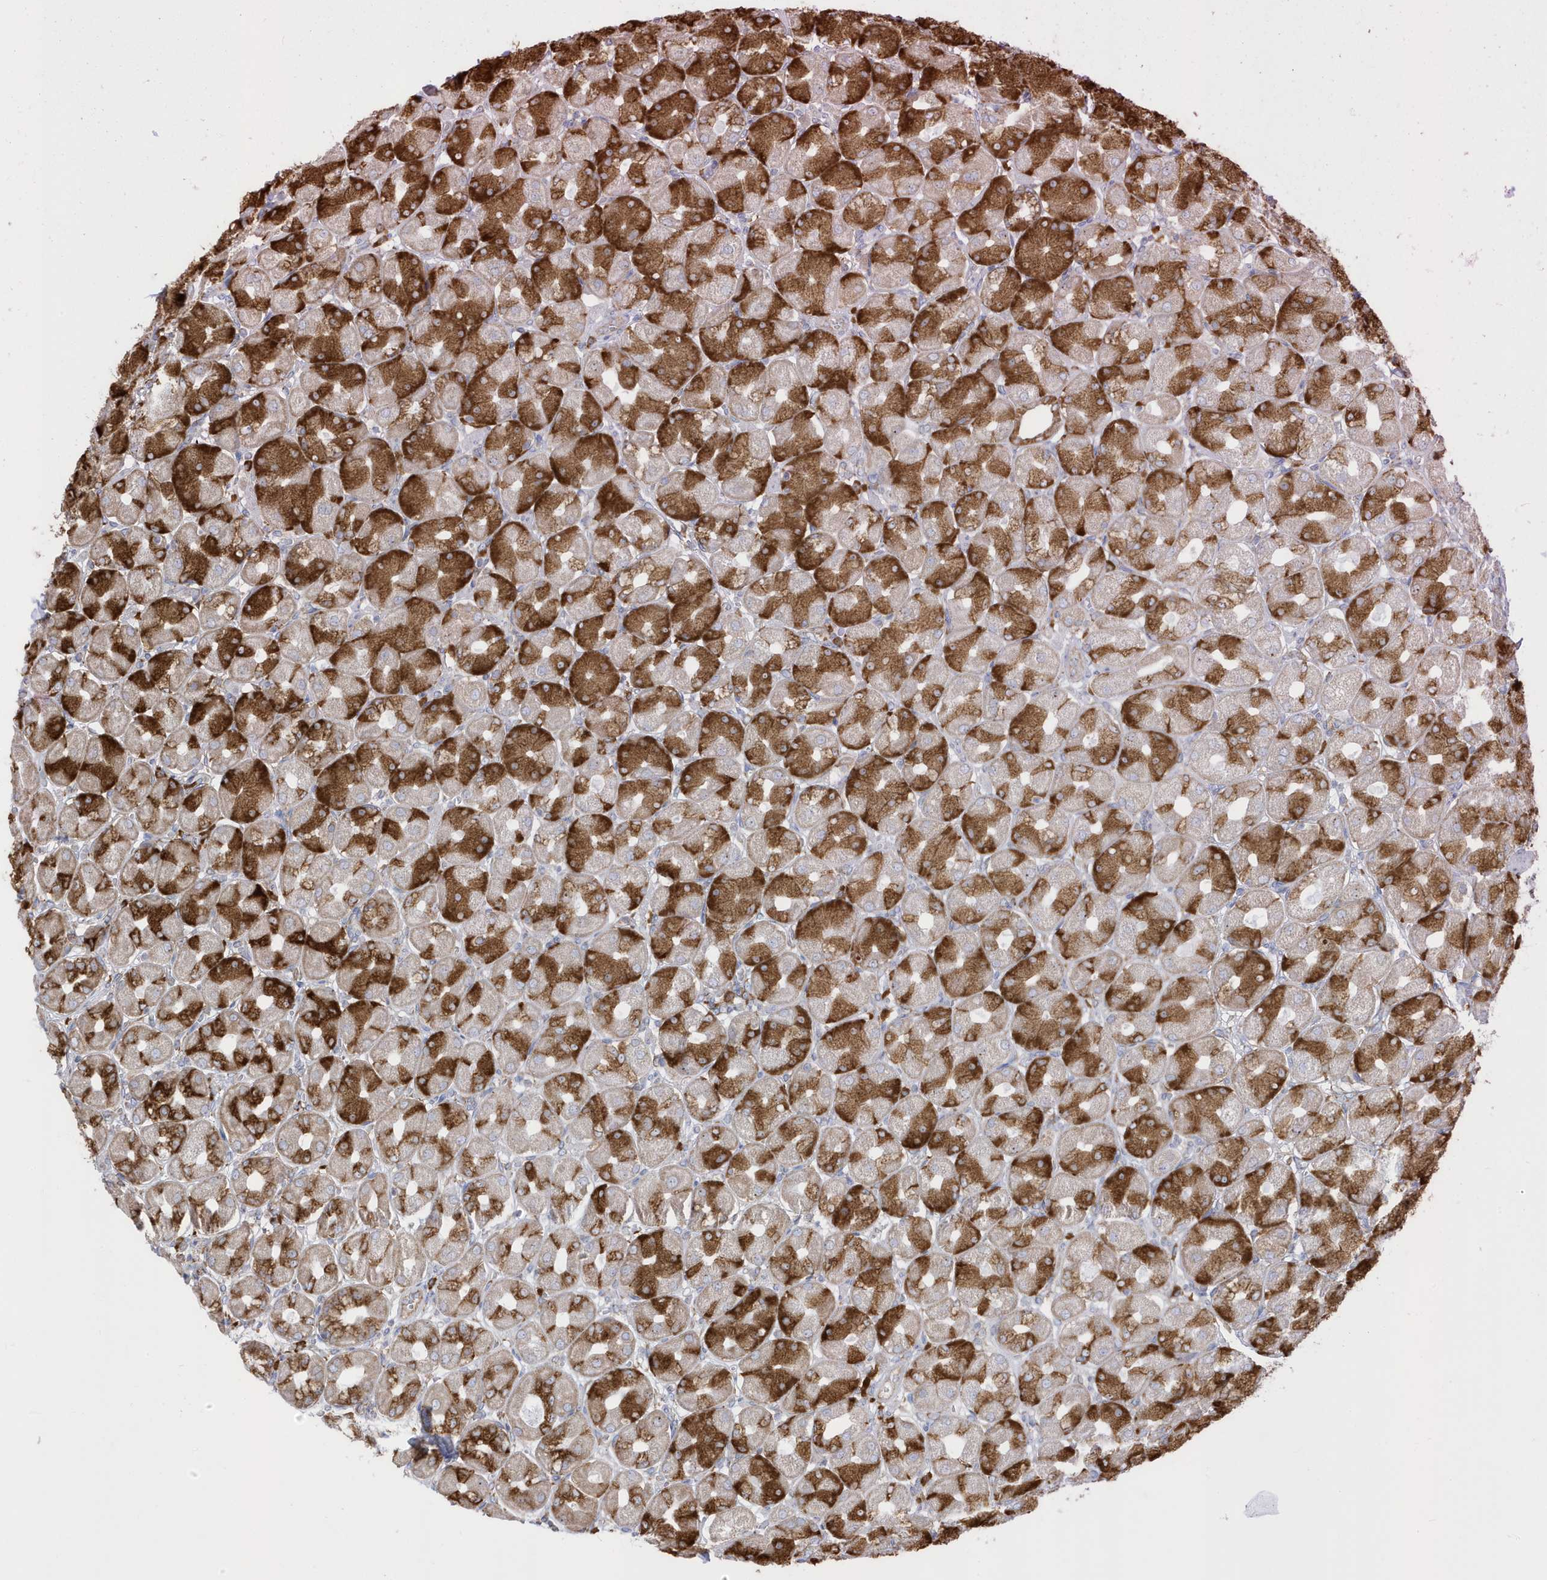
{"staining": {"intensity": "strong", "quantity": "25%-75%", "location": "cytoplasmic/membranous"}, "tissue": "stomach", "cell_type": "Glandular cells", "image_type": "normal", "snomed": [{"axis": "morphology", "description": "Normal tissue, NOS"}, {"axis": "topography", "description": "Stomach, upper"}], "caption": "There is high levels of strong cytoplasmic/membranous staining in glandular cells of unremarkable stomach, as demonstrated by immunohistochemical staining (brown color).", "gene": "PDIA6", "patient": {"sex": "female", "age": 56}}